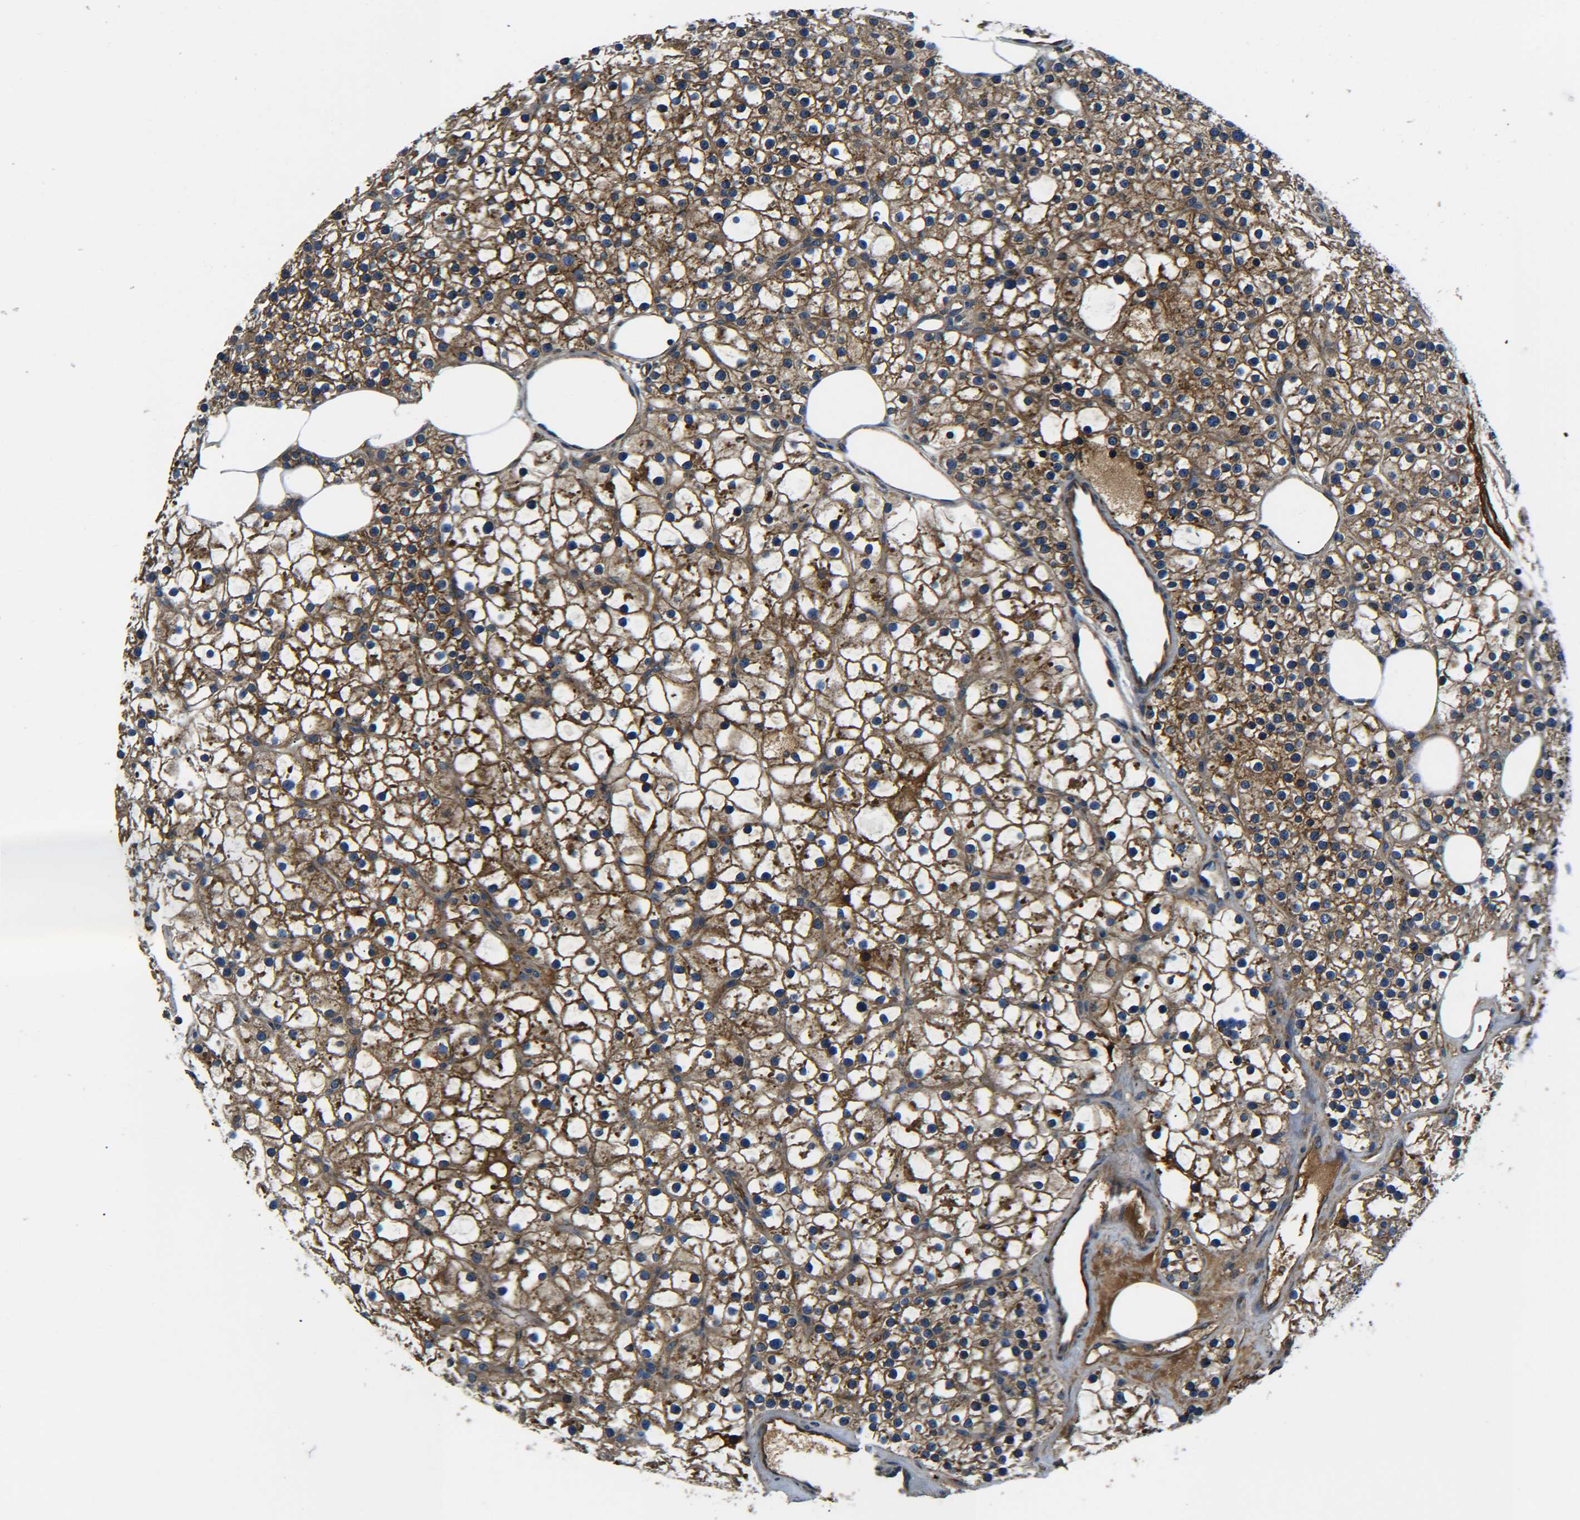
{"staining": {"intensity": "strong", "quantity": ">75%", "location": "cytoplasmic/membranous"}, "tissue": "parathyroid gland", "cell_type": "Glandular cells", "image_type": "normal", "snomed": [{"axis": "morphology", "description": "Normal tissue, NOS"}, {"axis": "morphology", "description": "Adenoma, NOS"}, {"axis": "topography", "description": "Parathyroid gland"}], "caption": "Glandular cells show high levels of strong cytoplasmic/membranous positivity in about >75% of cells in benign human parathyroid gland. (DAB (3,3'-diaminobenzidine) IHC with brightfield microscopy, high magnification).", "gene": "PREB", "patient": {"sex": "female", "age": 70}}